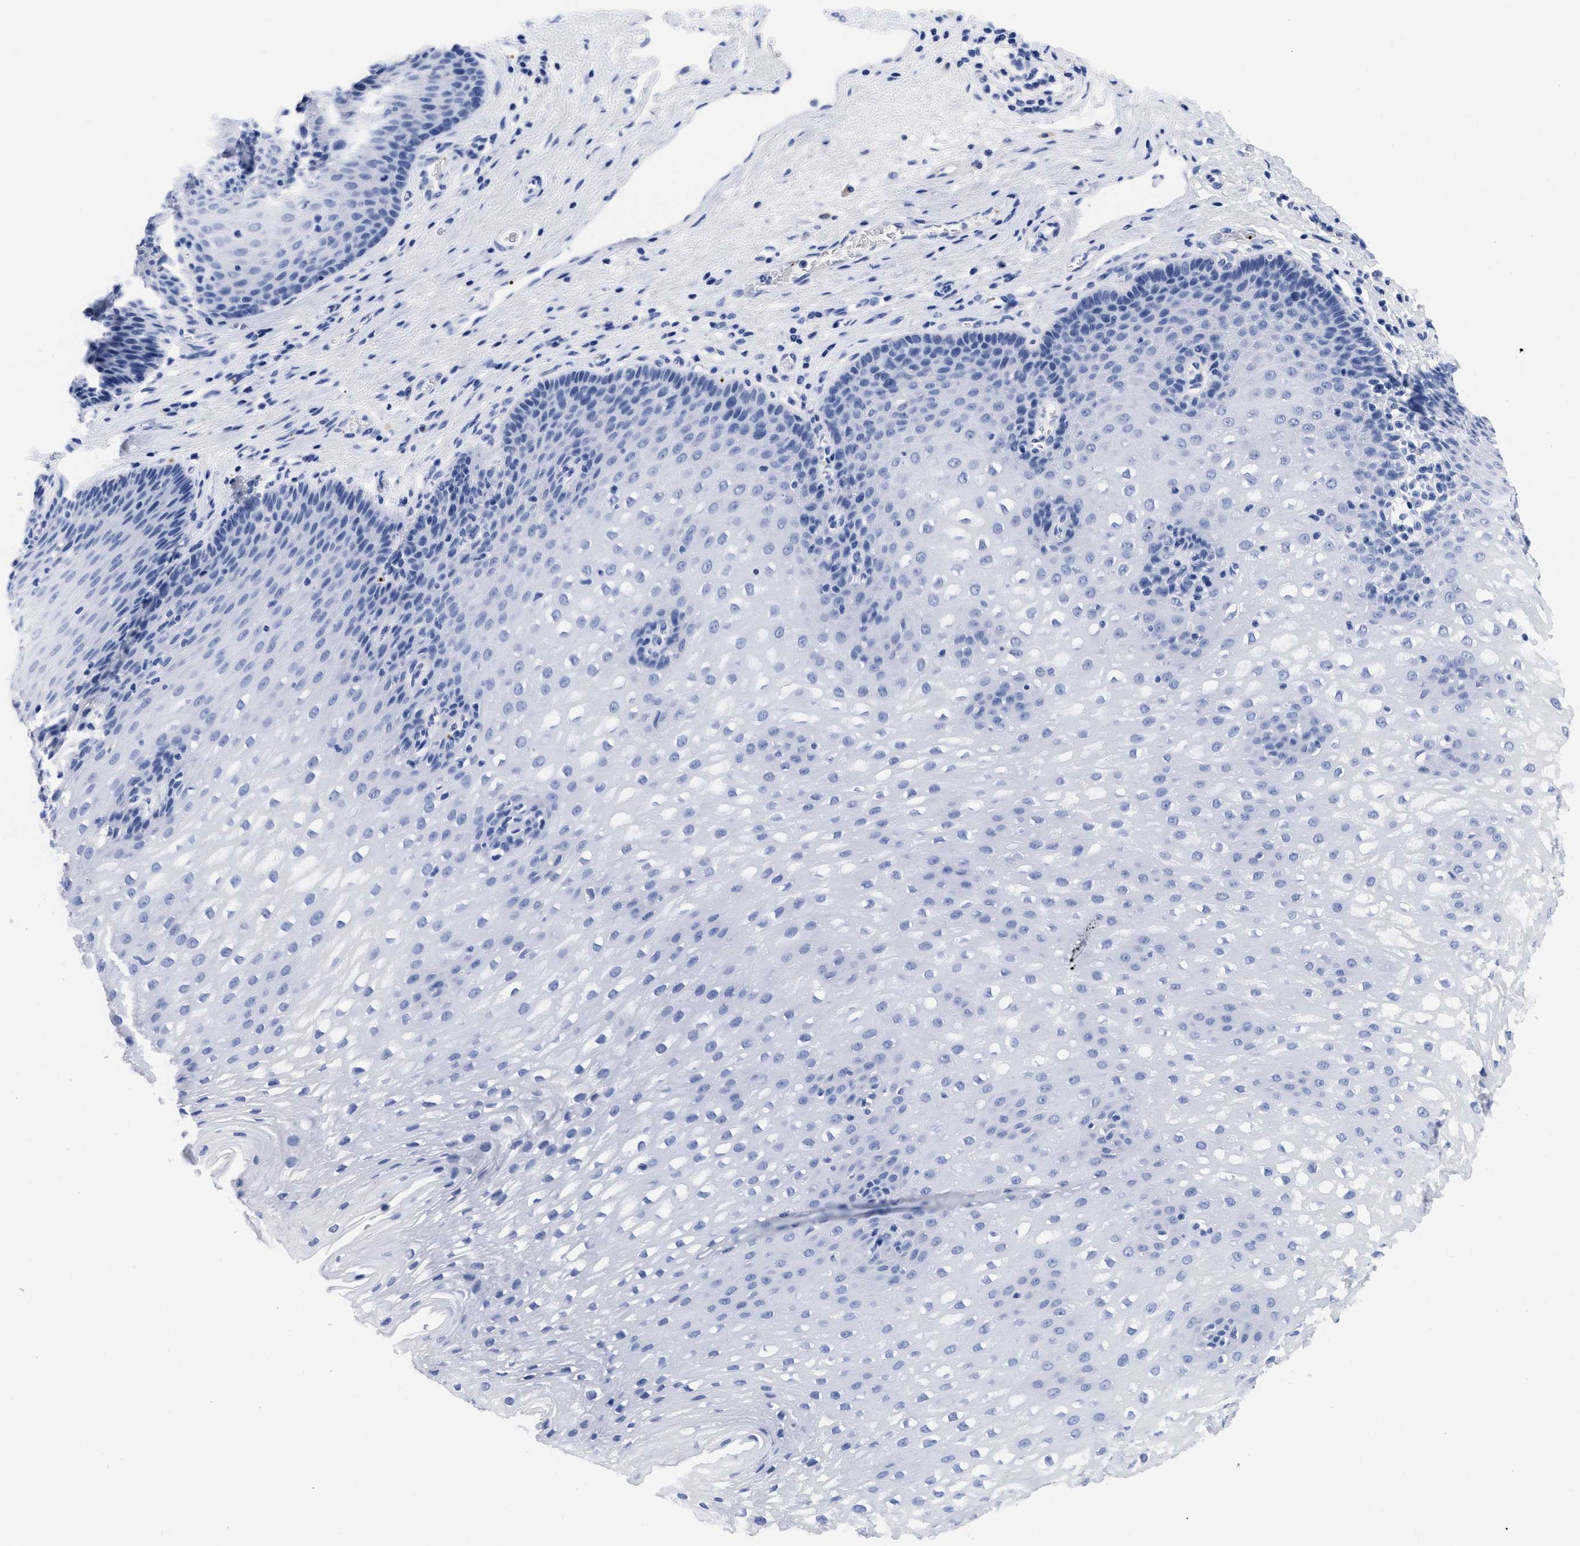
{"staining": {"intensity": "negative", "quantity": "none", "location": "none"}, "tissue": "esophagus", "cell_type": "Squamous epithelial cells", "image_type": "normal", "snomed": [{"axis": "morphology", "description": "Normal tissue, NOS"}, {"axis": "topography", "description": "Esophagus"}], "caption": "DAB immunohistochemical staining of normal human esophagus exhibits no significant staining in squamous epithelial cells. Brightfield microscopy of immunohistochemistry stained with DAB (brown) and hematoxylin (blue), captured at high magnification.", "gene": "TREML1", "patient": {"sex": "male", "age": 48}}